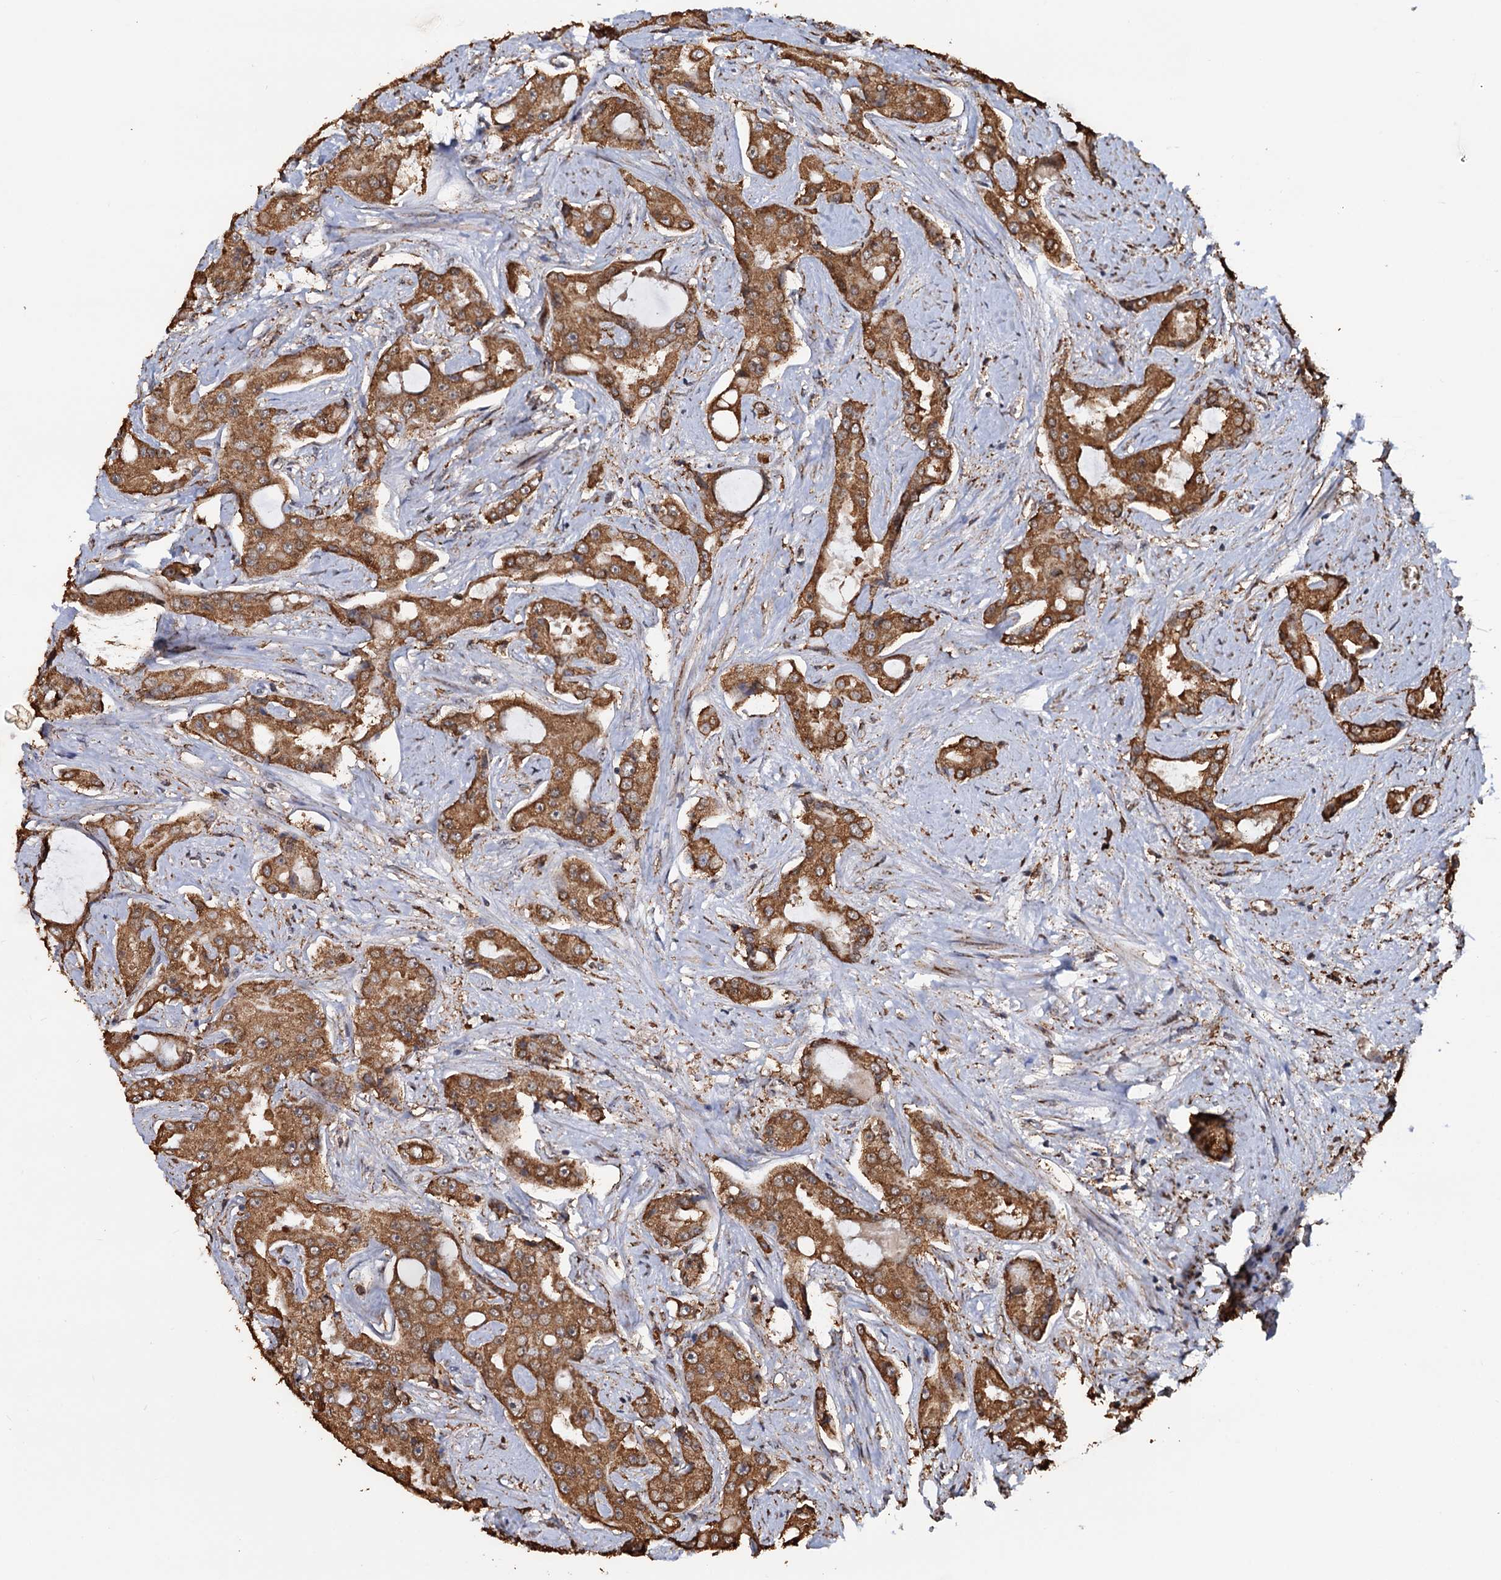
{"staining": {"intensity": "moderate", "quantity": ">75%", "location": "cytoplasmic/membranous"}, "tissue": "prostate cancer", "cell_type": "Tumor cells", "image_type": "cancer", "snomed": [{"axis": "morphology", "description": "Adenocarcinoma, High grade"}, {"axis": "topography", "description": "Prostate"}], "caption": "Protein staining of adenocarcinoma (high-grade) (prostate) tissue reveals moderate cytoplasmic/membranous expression in approximately >75% of tumor cells. (DAB (3,3'-diaminobenzidine) = brown stain, brightfield microscopy at high magnification).", "gene": "TBC1D12", "patient": {"sex": "male", "age": 73}}